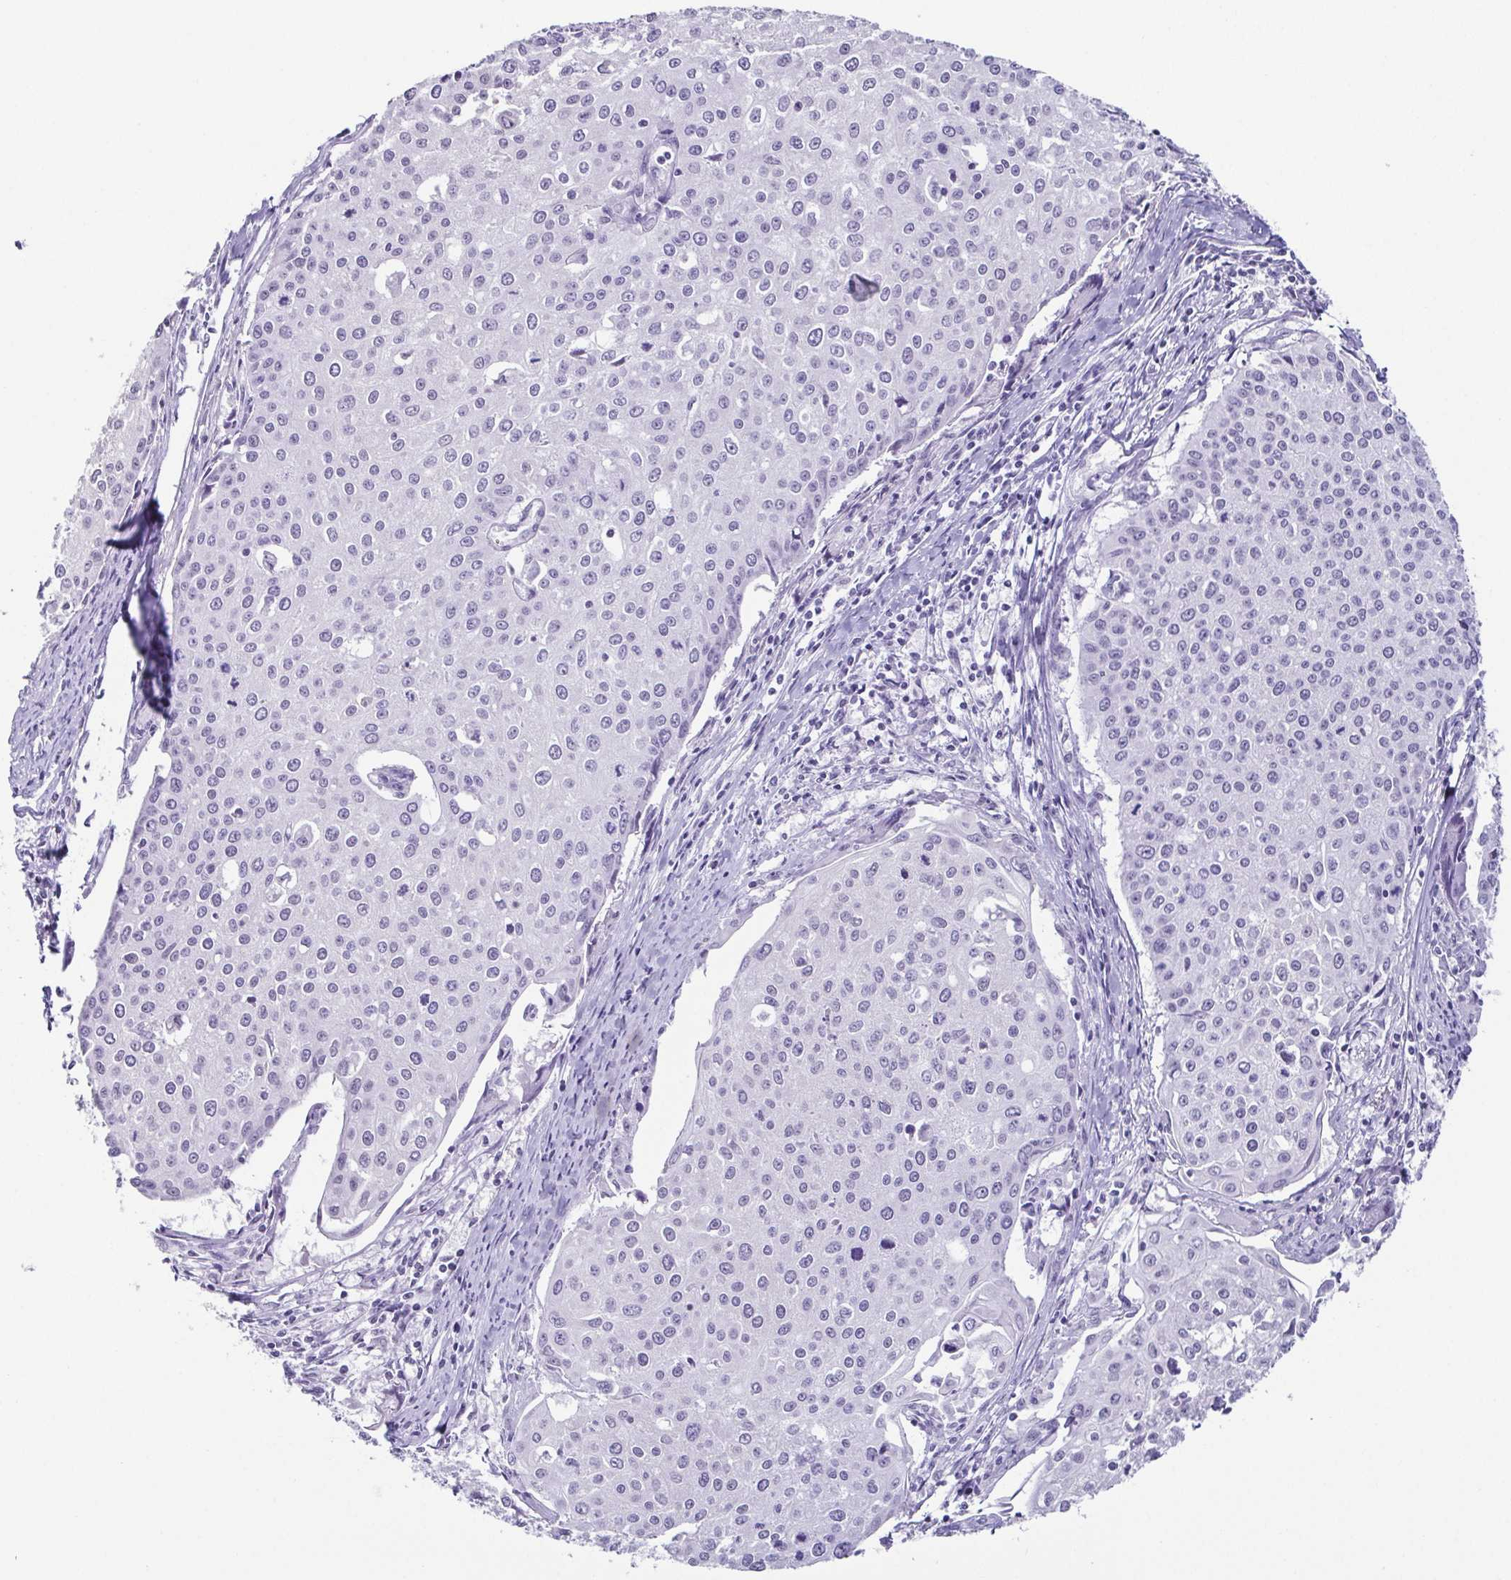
{"staining": {"intensity": "negative", "quantity": "none", "location": "none"}, "tissue": "cervical cancer", "cell_type": "Tumor cells", "image_type": "cancer", "snomed": [{"axis": "morphology", "description": "Squamous cell carcinoma, NOS"}, {"axis": "topography", "description": "Cervix"}], "caption": "This histopathology image is of cervical cancer stained with immunohistochemistry (IHC) to label a protein in brown with the nuclei are counter-stained blue. There is no staining in tumor cells.", "gene": "ESX1", "patient": {"sex": "female", "age": 38}}